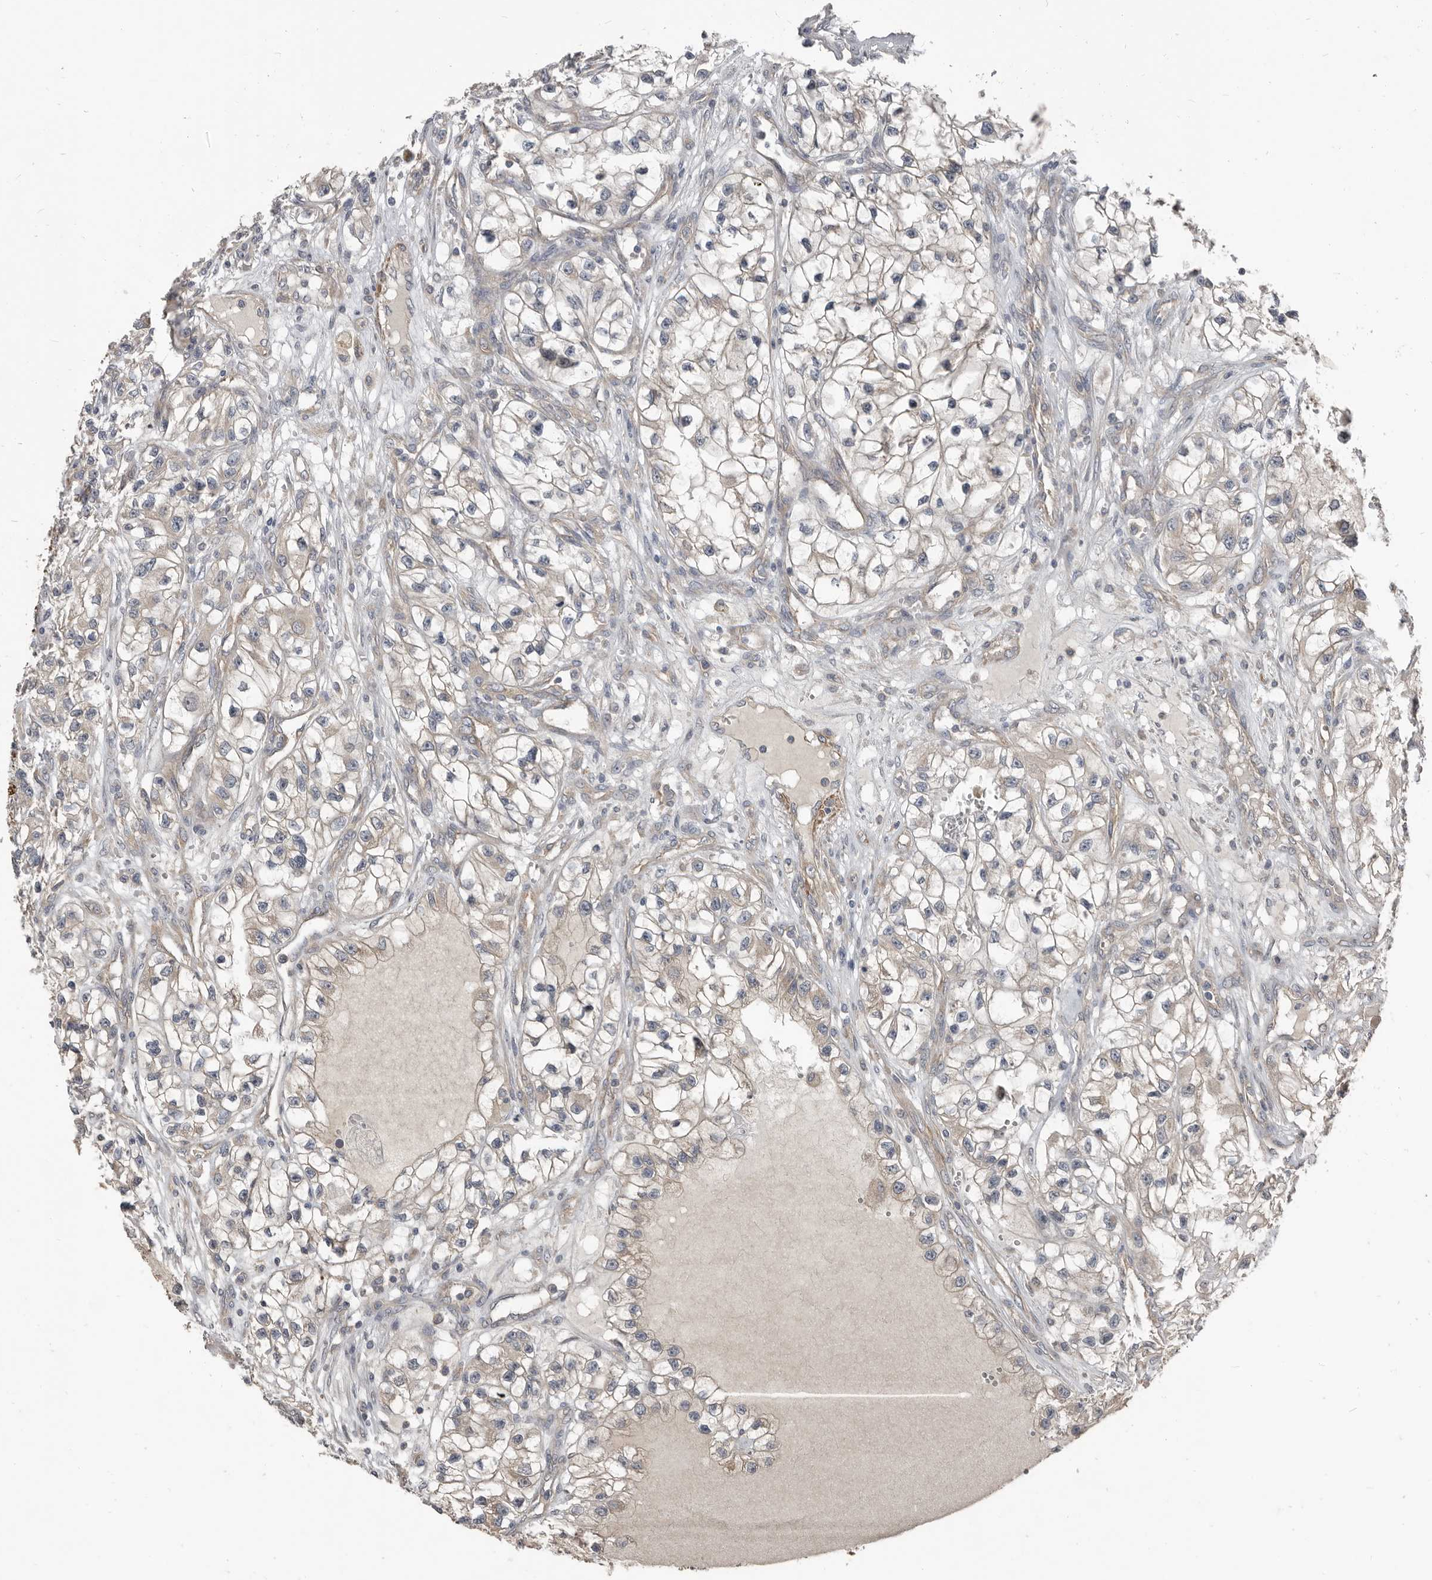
{"staining": {"intensity": "weak", "quantity": "25%-75%", "location": "cytoplasmic/membranous"}, "tissue": "renal cancer", "cell_type": "Tumor cells", "image_type": "cancer", "snomed": [{"axis": "morphology", "description": "Adenocarcinoma, NOS"}, {"axis": "topography", "description": "Kidney"}], "caption": "Renal cancer (adenocarcinoma) was stained to show a protein in brown. There is low levels of weak cytoplasmic/membranous positivity in approximately 25%-75% of tumor cells. (DAB (3,3'-diaminobenzidine) IHC, brown staining for protein, blue staining for nuclei).", "gene": "AKNAD1", "patient": {"sex": "female", "age": 57}}